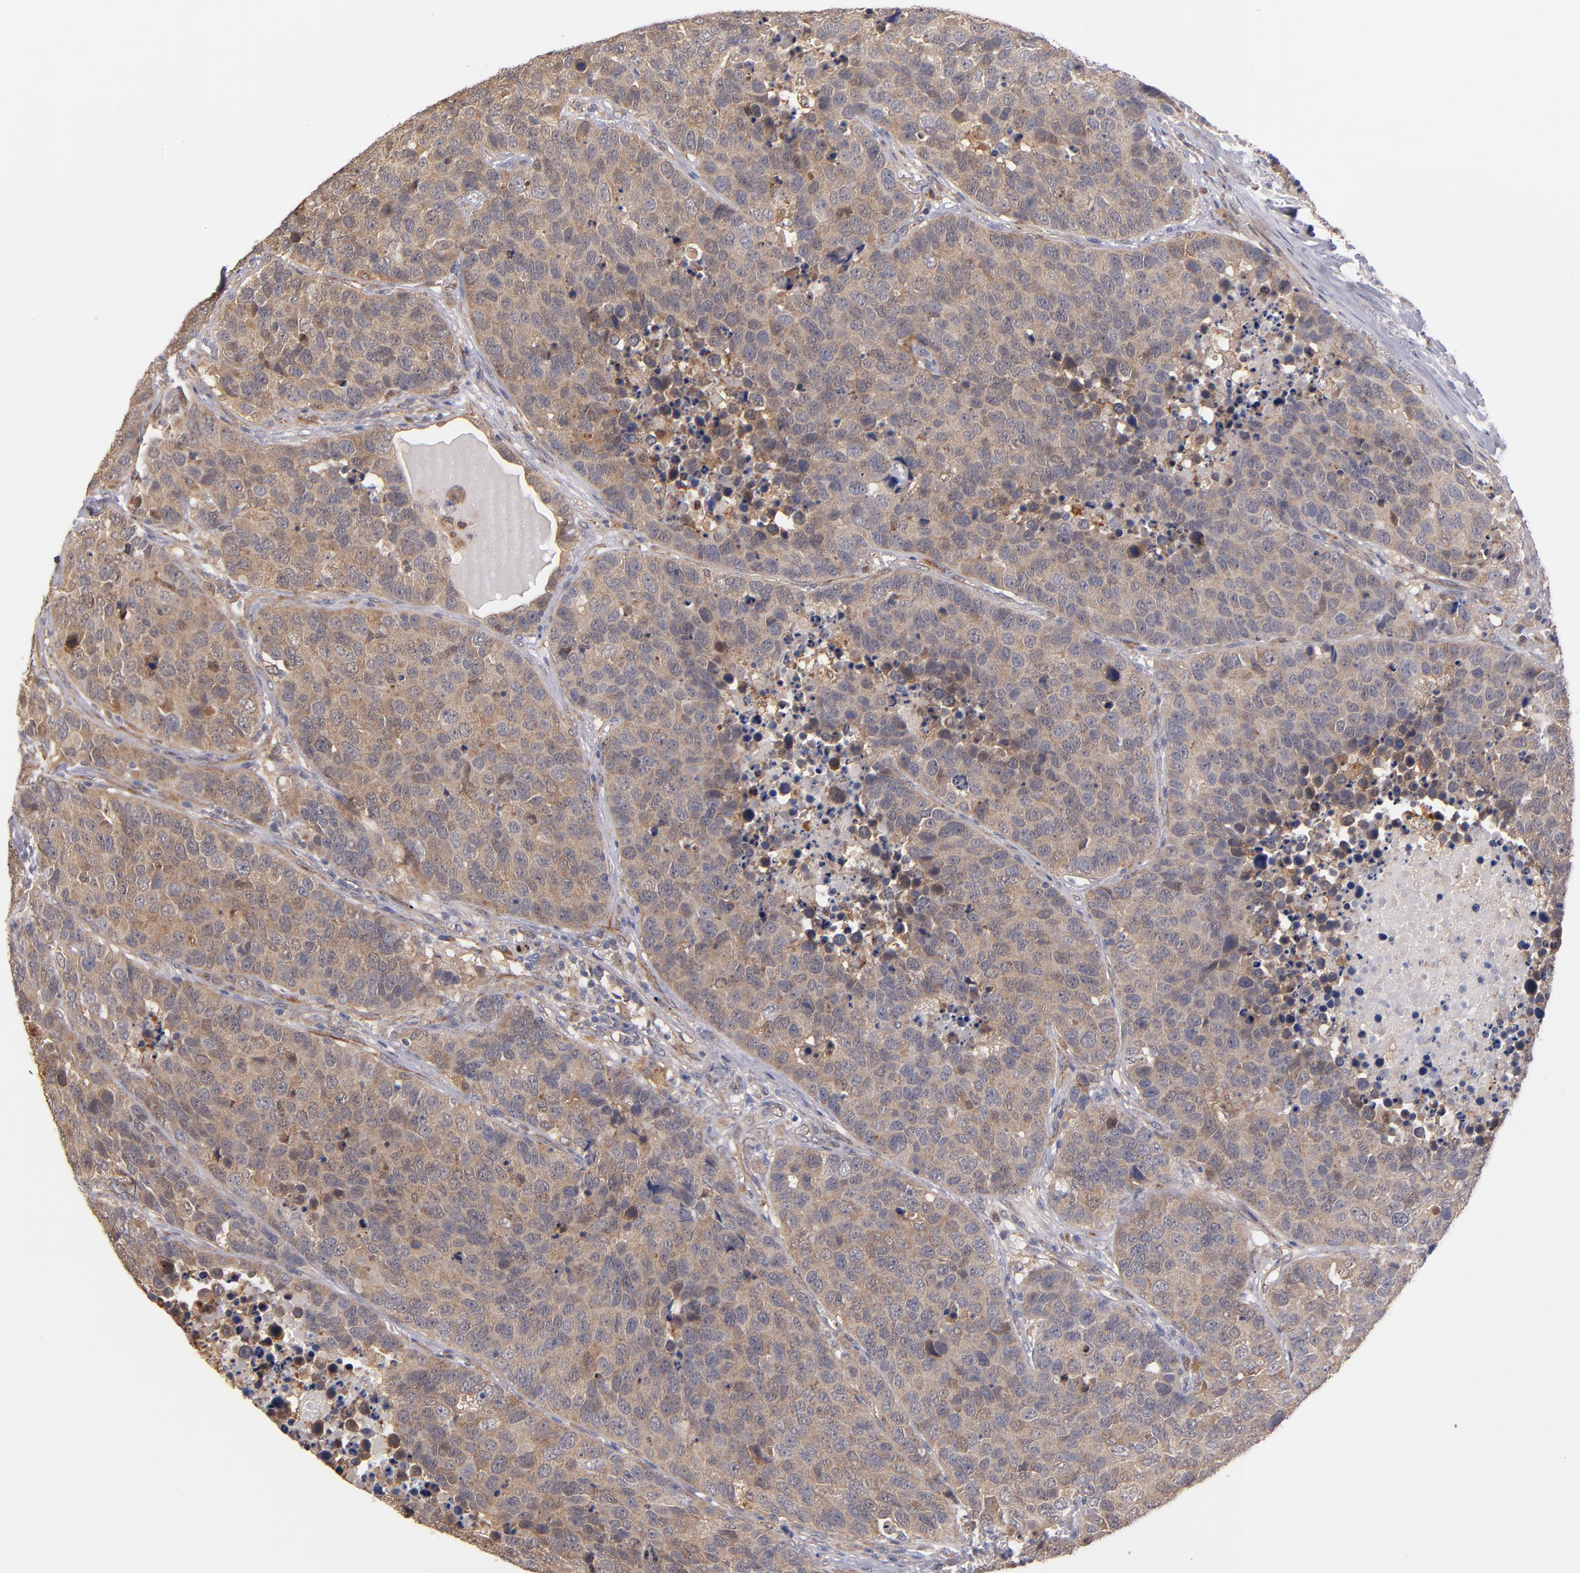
{"staining": {"intensity": "moderate", "quantity": ">75%", "location": "cytoplasmic/membranous"}, "tissue": "carcinoid", "cell_type": "Tumor cells", "image_type": "cancer", "snomed": [{"axis": "morphology", "description": "Carcinoid, malignant, NOS"}, {"axis": "topography", "description": "Lung"}], "caption": "Immunohistochemistry (IHC) of human carcinoid shows medium levels of moderate cytoplasmic/membranous positivity in approximately >75% of tumor cells. (DAB IHC, brown staining for protein, blue staining for nuclei).", "gene": "GMFG", "patient": {"sex": "male", "age": 60}}